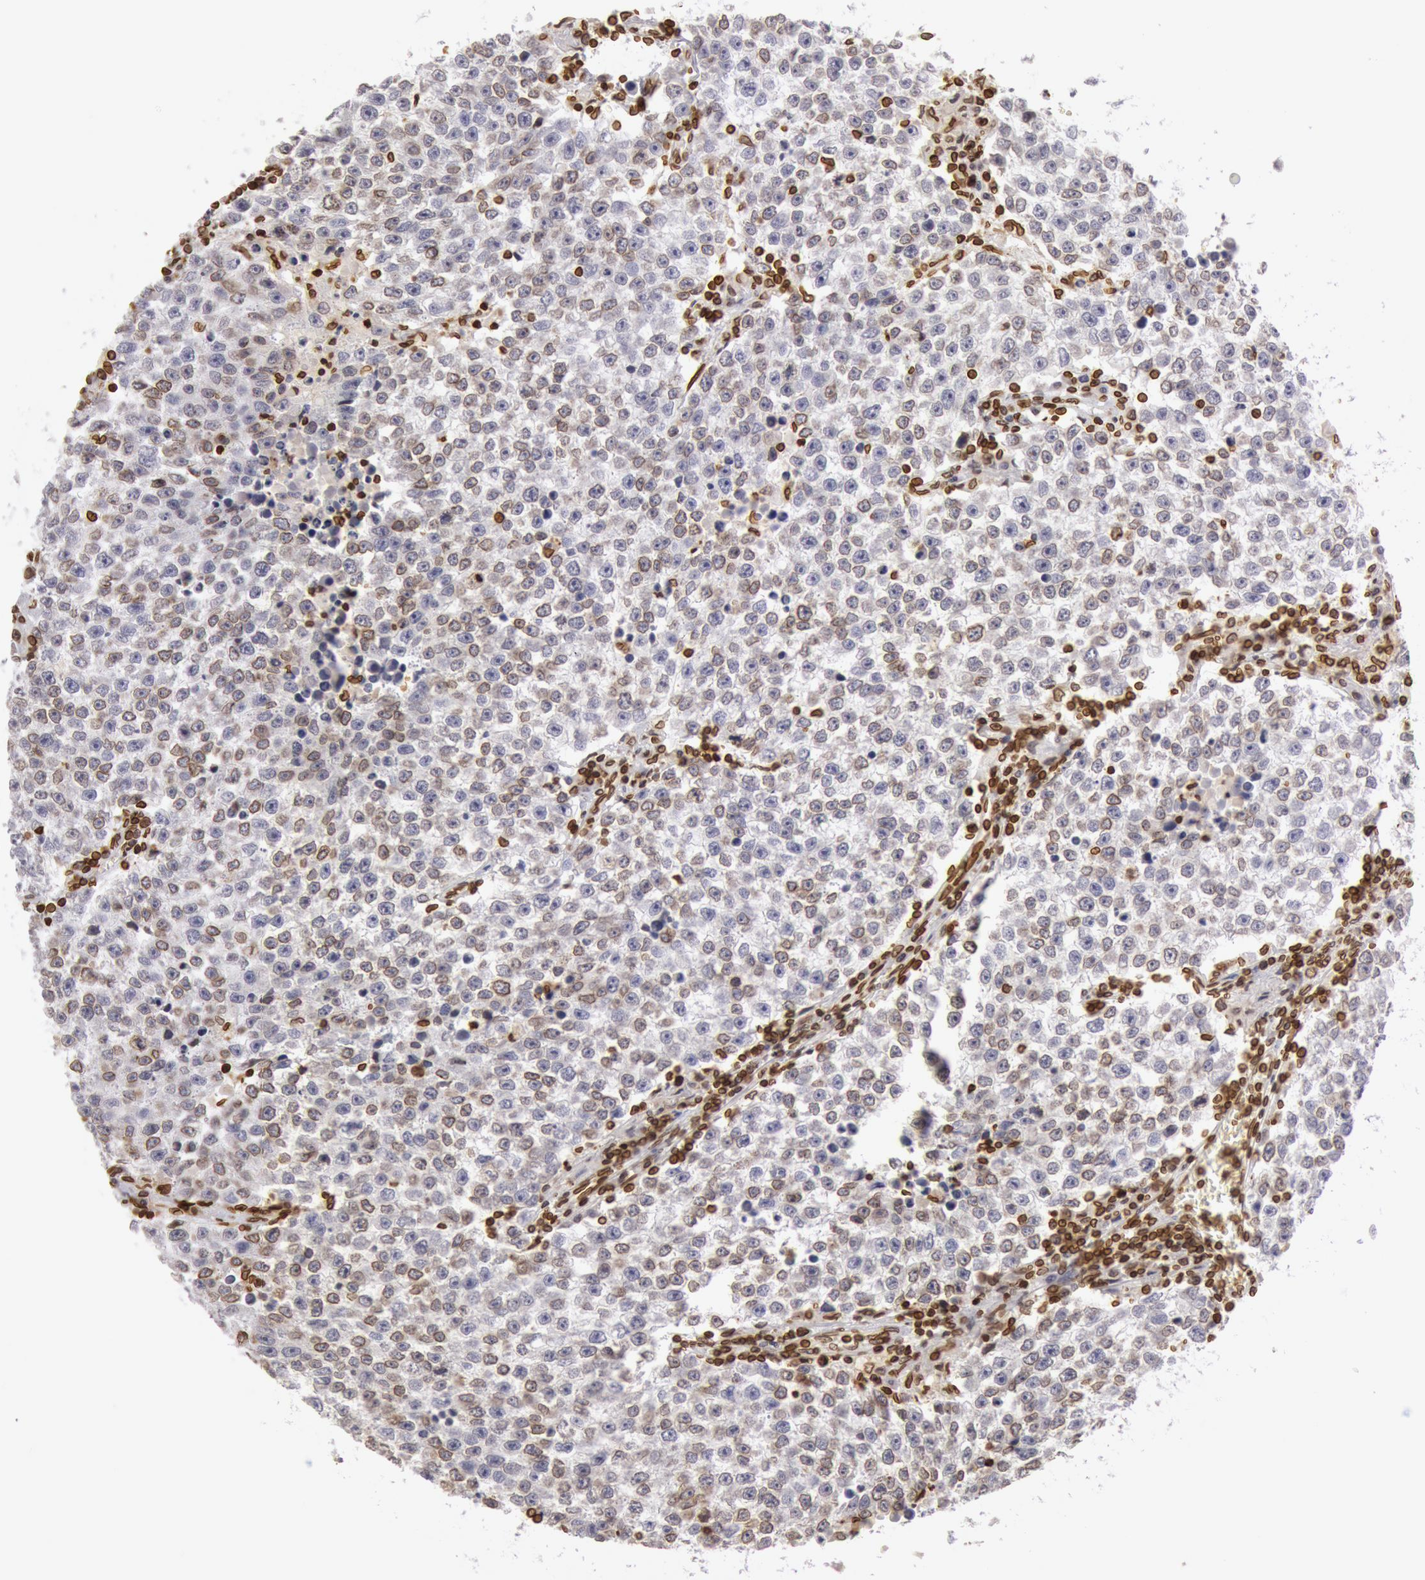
{"staining": {"intensity": "moderate", "quantity": "<25%", "location": "cytoplasmic/membranous,nuclear"}, "tissue": "testis cancer", "cell_type": "Tumor cells", "image_type": "cancer", "snomed": [{"axis": "morphology", "description": "Seminoma, NOS"}, {"axis": "topography", "description": "Testis"}], "caption": "An IHC photomicrograph of tumor tissue is shown. Protein staining in brown shows moderate cytoplasmic/membranous and nuclear positivity in testis cancer within tumor cells.", "gene": "SUN2", "patient": {"sex": "male", "age": 36}}